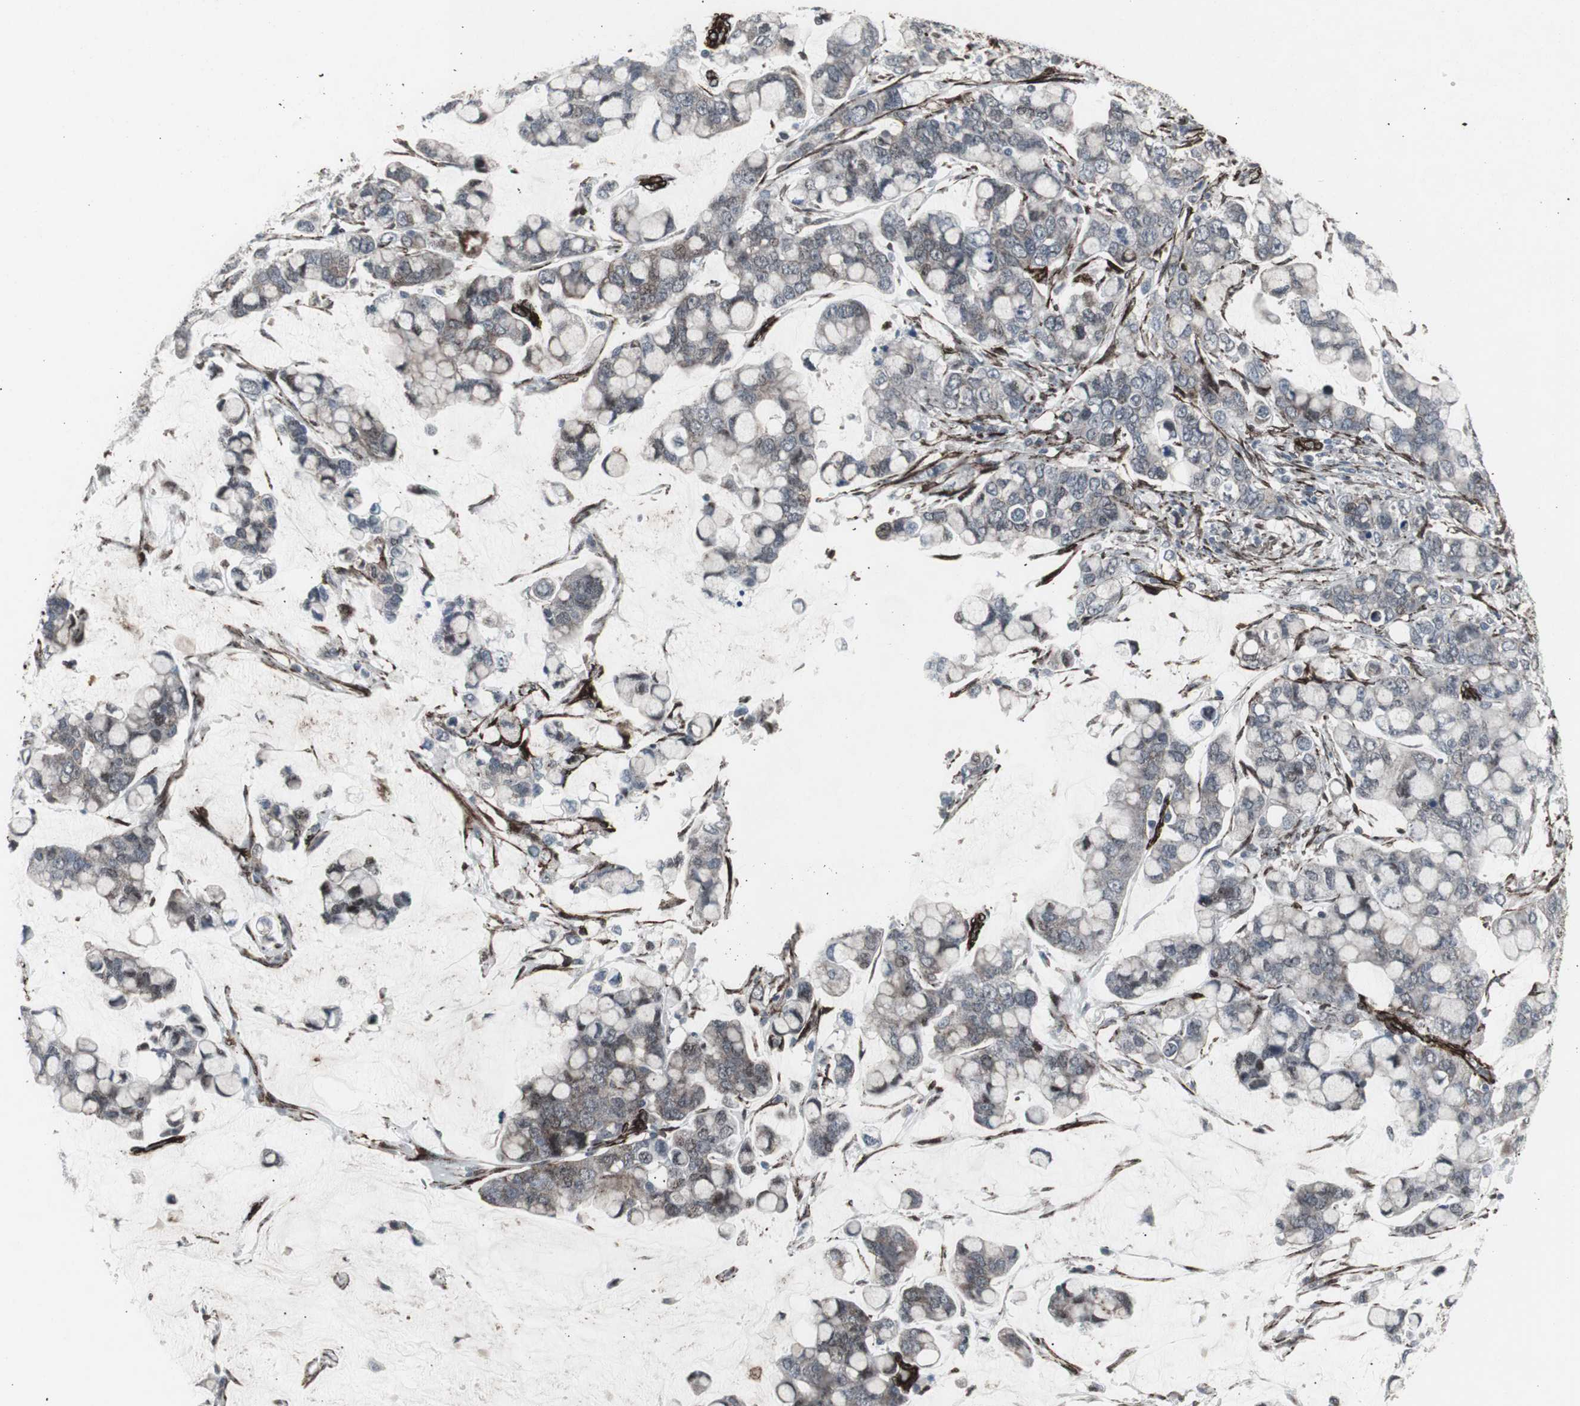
{"staining": {"intensity": "weak", "quantity": "<25%", "location": "nuclear"}, "tissue": "stomach cancer", "cell_type": "Tumor cells", "image_type": "cancer", "snomed": [{"axis": "morphology", "description": "Adenocarcinoma, NOS"}, {"axis": "topography", "description": "Stomach, lower"}], "caption": "DAB immunohistochemical staining of human stomach cancer shows no significant positivity in tumor cells. (Stains: DAB (3,3'-diaminobenzidine) IHC with hematoxylin counter stain, Microscopy: brightfield microscopy at high magnification).", "gene": "PDGFA", "patient": {"sex": "male", "age": 84}}